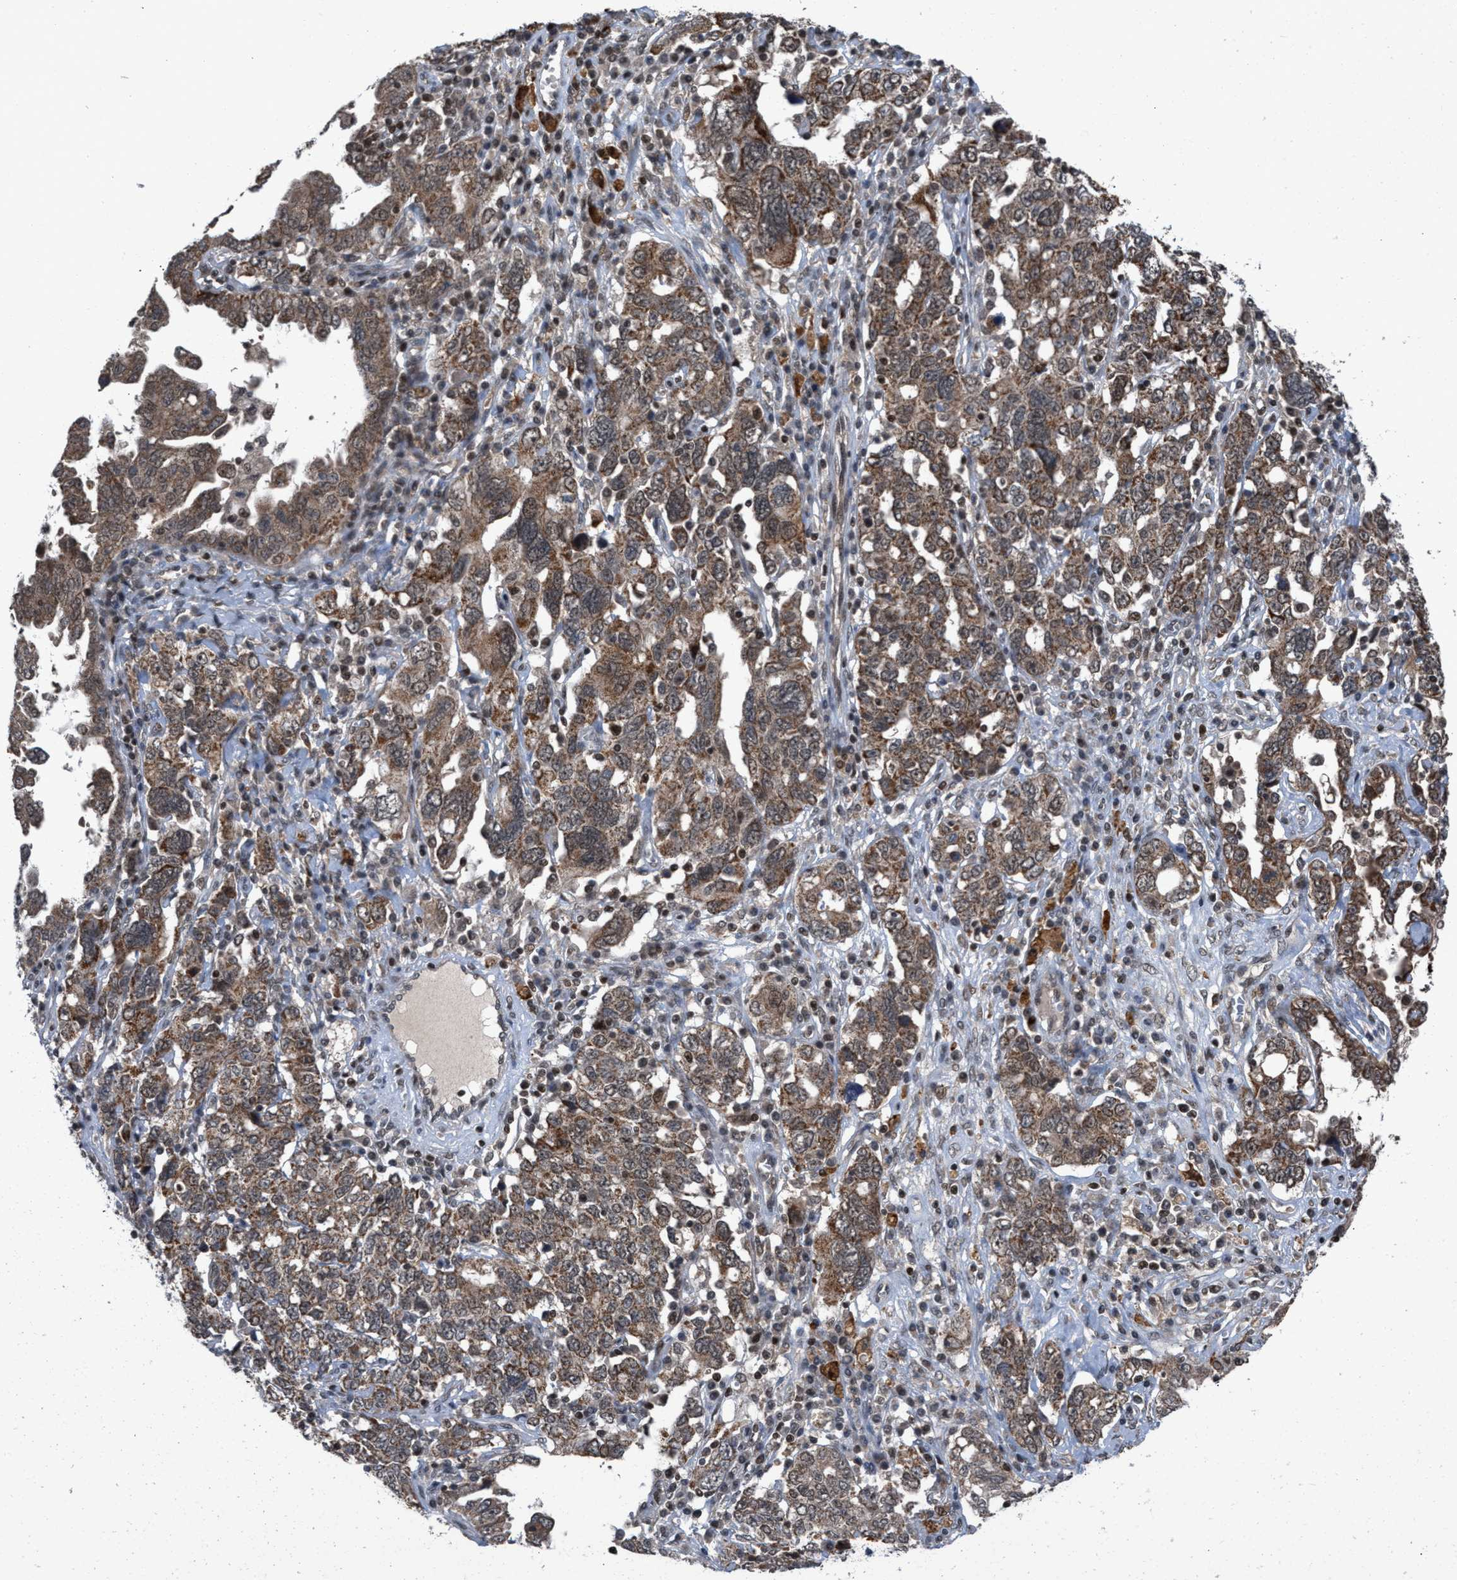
{"staining": {"intensity": "moderate", "quantity": ">75%", "location": "cytoplasmic/membranous"}, "tissue": "ovarian cancer", "cell_type": "Tumor cells", "image_type": "cancer", "snomed": [{"axis": "morphology", "description": "Carcinoma, endometroid"}, {"axis": "topography", "description": "Ovary"}], "caption": "This is an image of IHC staining of endometroid carcinoma (ovarian), which shows moderate expression in the cytoplasmic/membranous of tumor cells.", "gene": "C9orf78", "patient": {"sex": "female", "age": 62}}